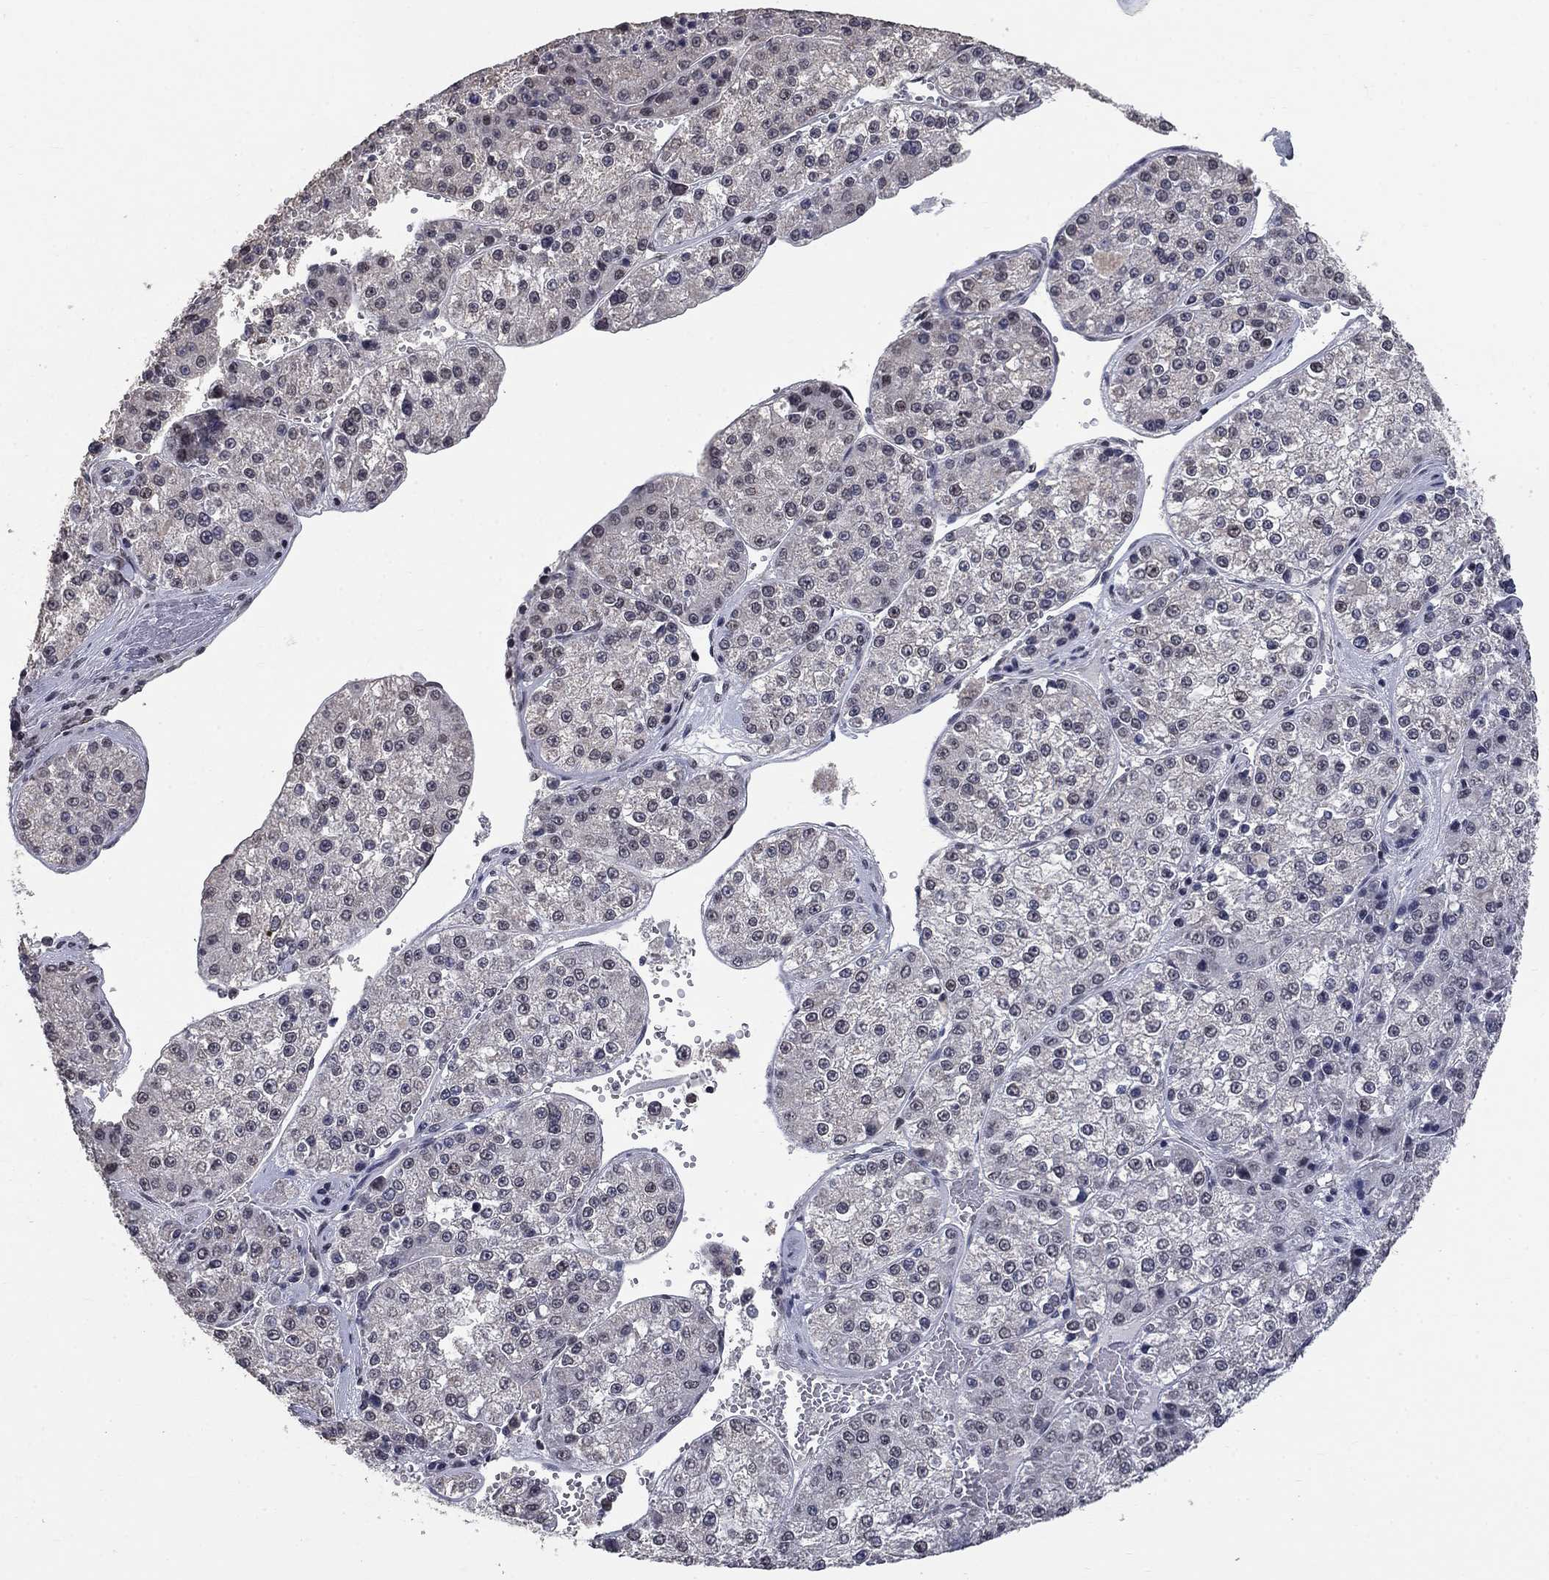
{"staining": {"intensity": "negative", "quantity": "none", "location": "none"}, "tissue": "liver cancer", "cell_type": "Tumor cells", "image_type": "cancer", "snomed": [{"axis": "morphology", "description": "Carcinoma, Hepatocellular, NOS"}, {"axis": "topography", "description": "Liver"}], "caption": "The image demonstrates no staining of tumor cells in liver hepatocellular carcinoma.", "gene": "SPATA33", "patient": {"sex": "female", "age": 73}}